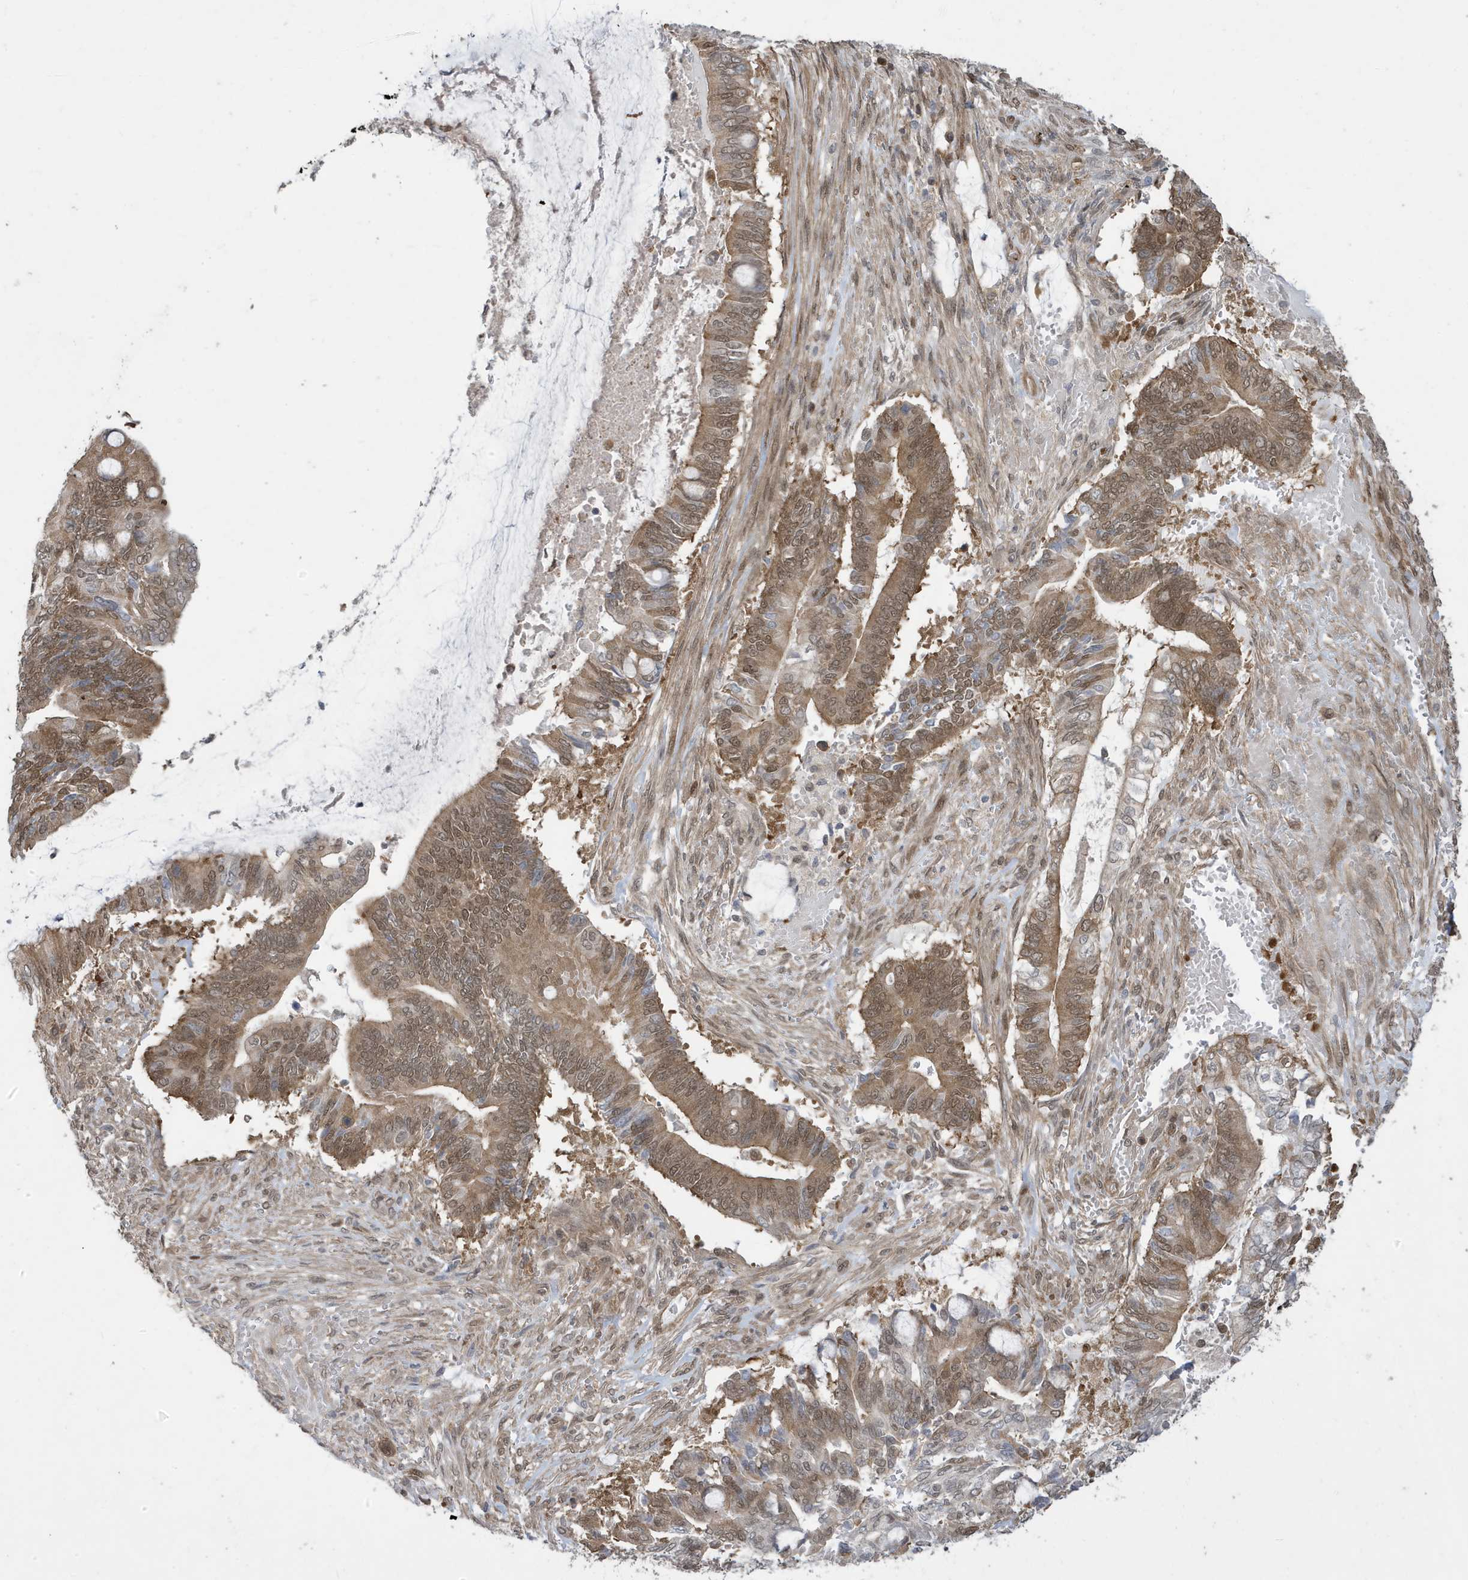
{"staining": {"intensity": "moderate", "quantity": ">75%", "location": "cytoplasmic/membranous,nuclear"}, "tissue": "pancreatic cancer", "cell_type": "Tumor cells", "image_type": "cancer", "snomed": [{"axis": "morphology", "description": "Adenocarcinoma, NOS"}, {"axis": "topography", "description": "Pancreas"}], "caption": "IHC photomicrograph of neoplastic tissue: pancreatic adenocarcinoma stained using IHC displays medium levels of moderate protein expression localized specifically in the cytoplasmic/membranous and nuclear of tumor cells, appearing as a cytoplasmic/membranous and nuclear brown color.", "gene": "UBQLN1", "patient": {"sex": "male", "age": 68}}